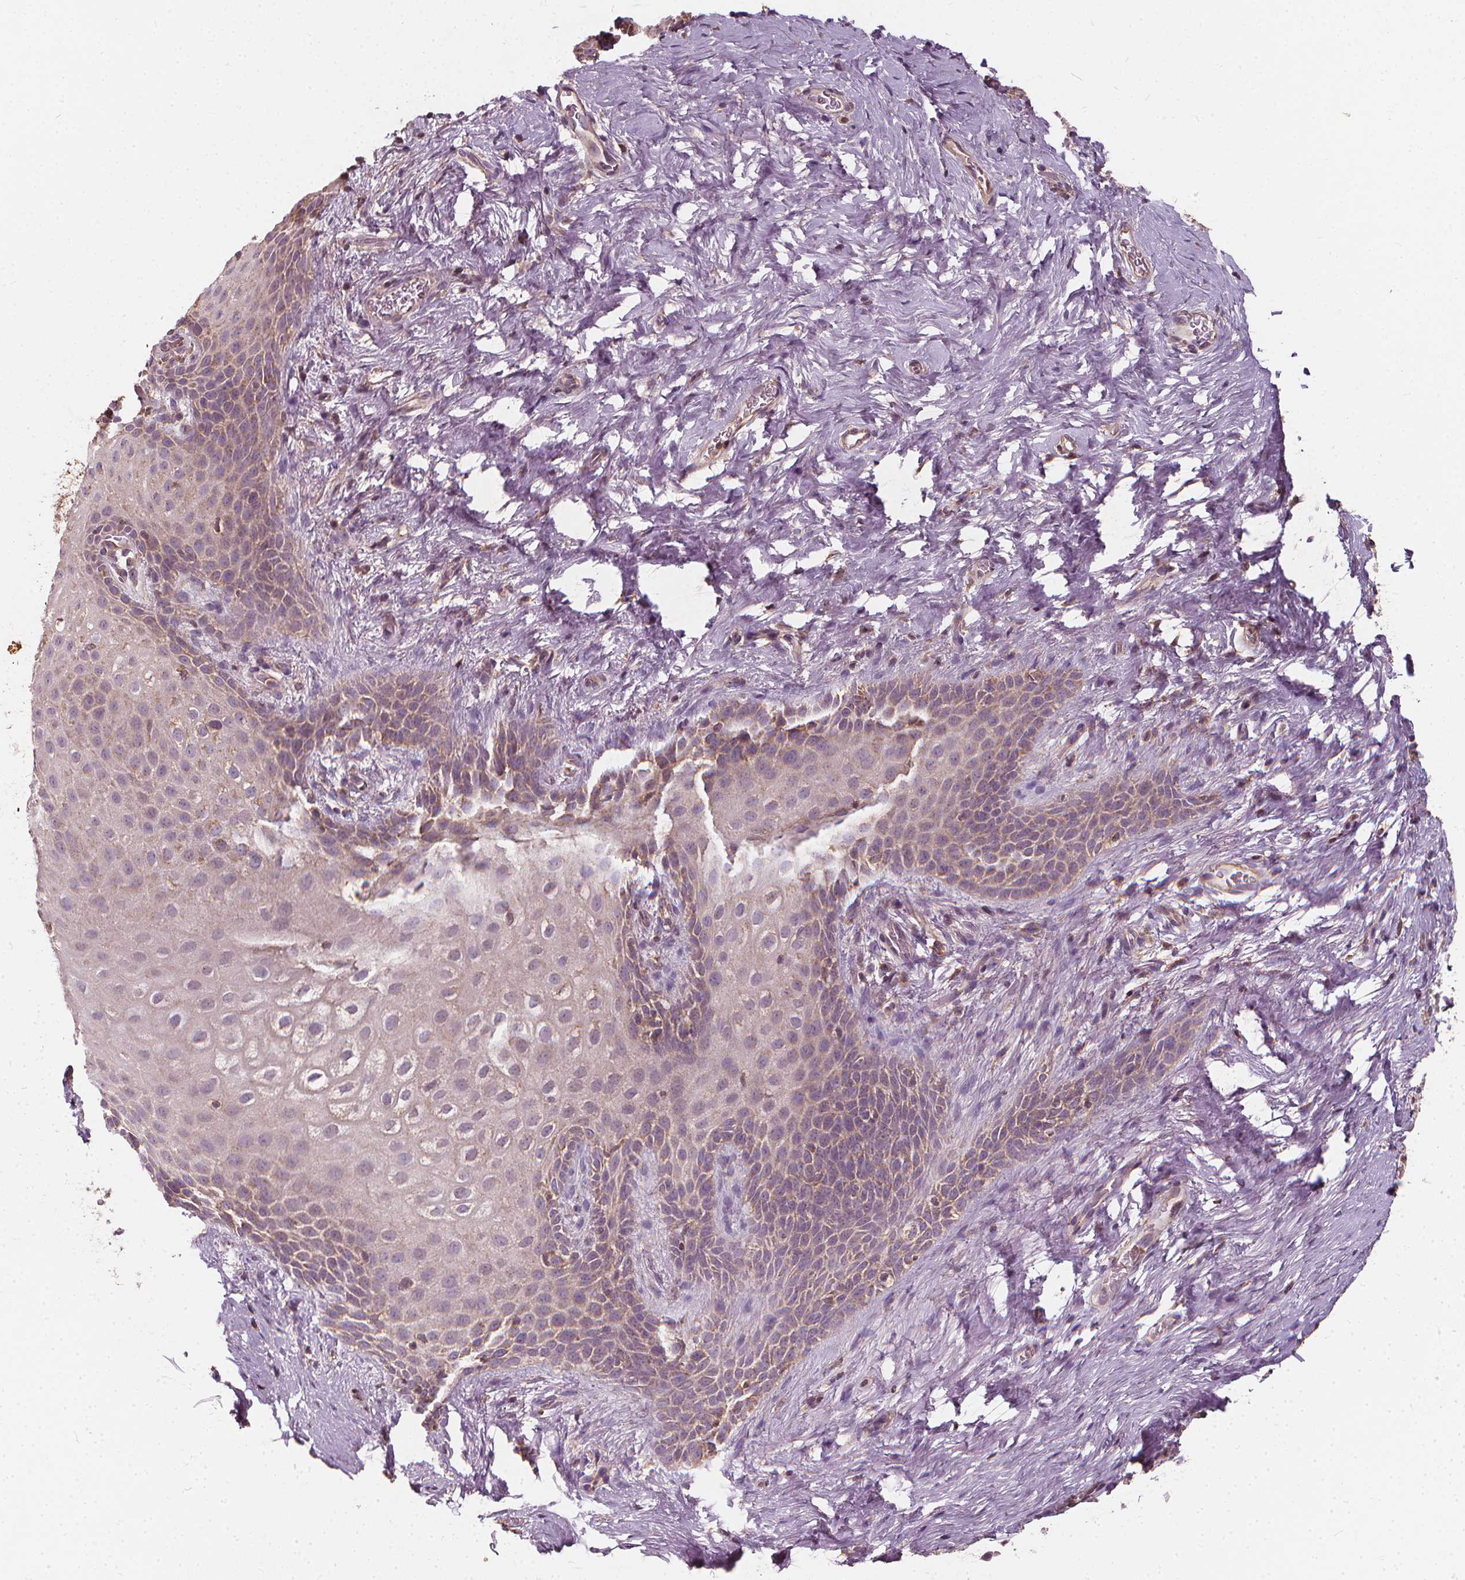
{"staining": {"intensity": "weak", "quantity": "<25%", "location": "cytoplasmic/membranous"}, "tissue": "skin", "cell_type": "Epidermal cells", "image_type": "normal", "snomed": [{"axis": "morphology", "description": "Normal tissue, NOS"}, {"axis": "topography", "description": "Anal"}], "caption": "IHC photomicrograph of unremarkable skin: human skin stained with DAB (3,3'-diaminobenzidine) exhibits no significant protein positivity in epidermal cells.", "gene": "ORAI2", "patient": {"sex": "female", "age": 46}}